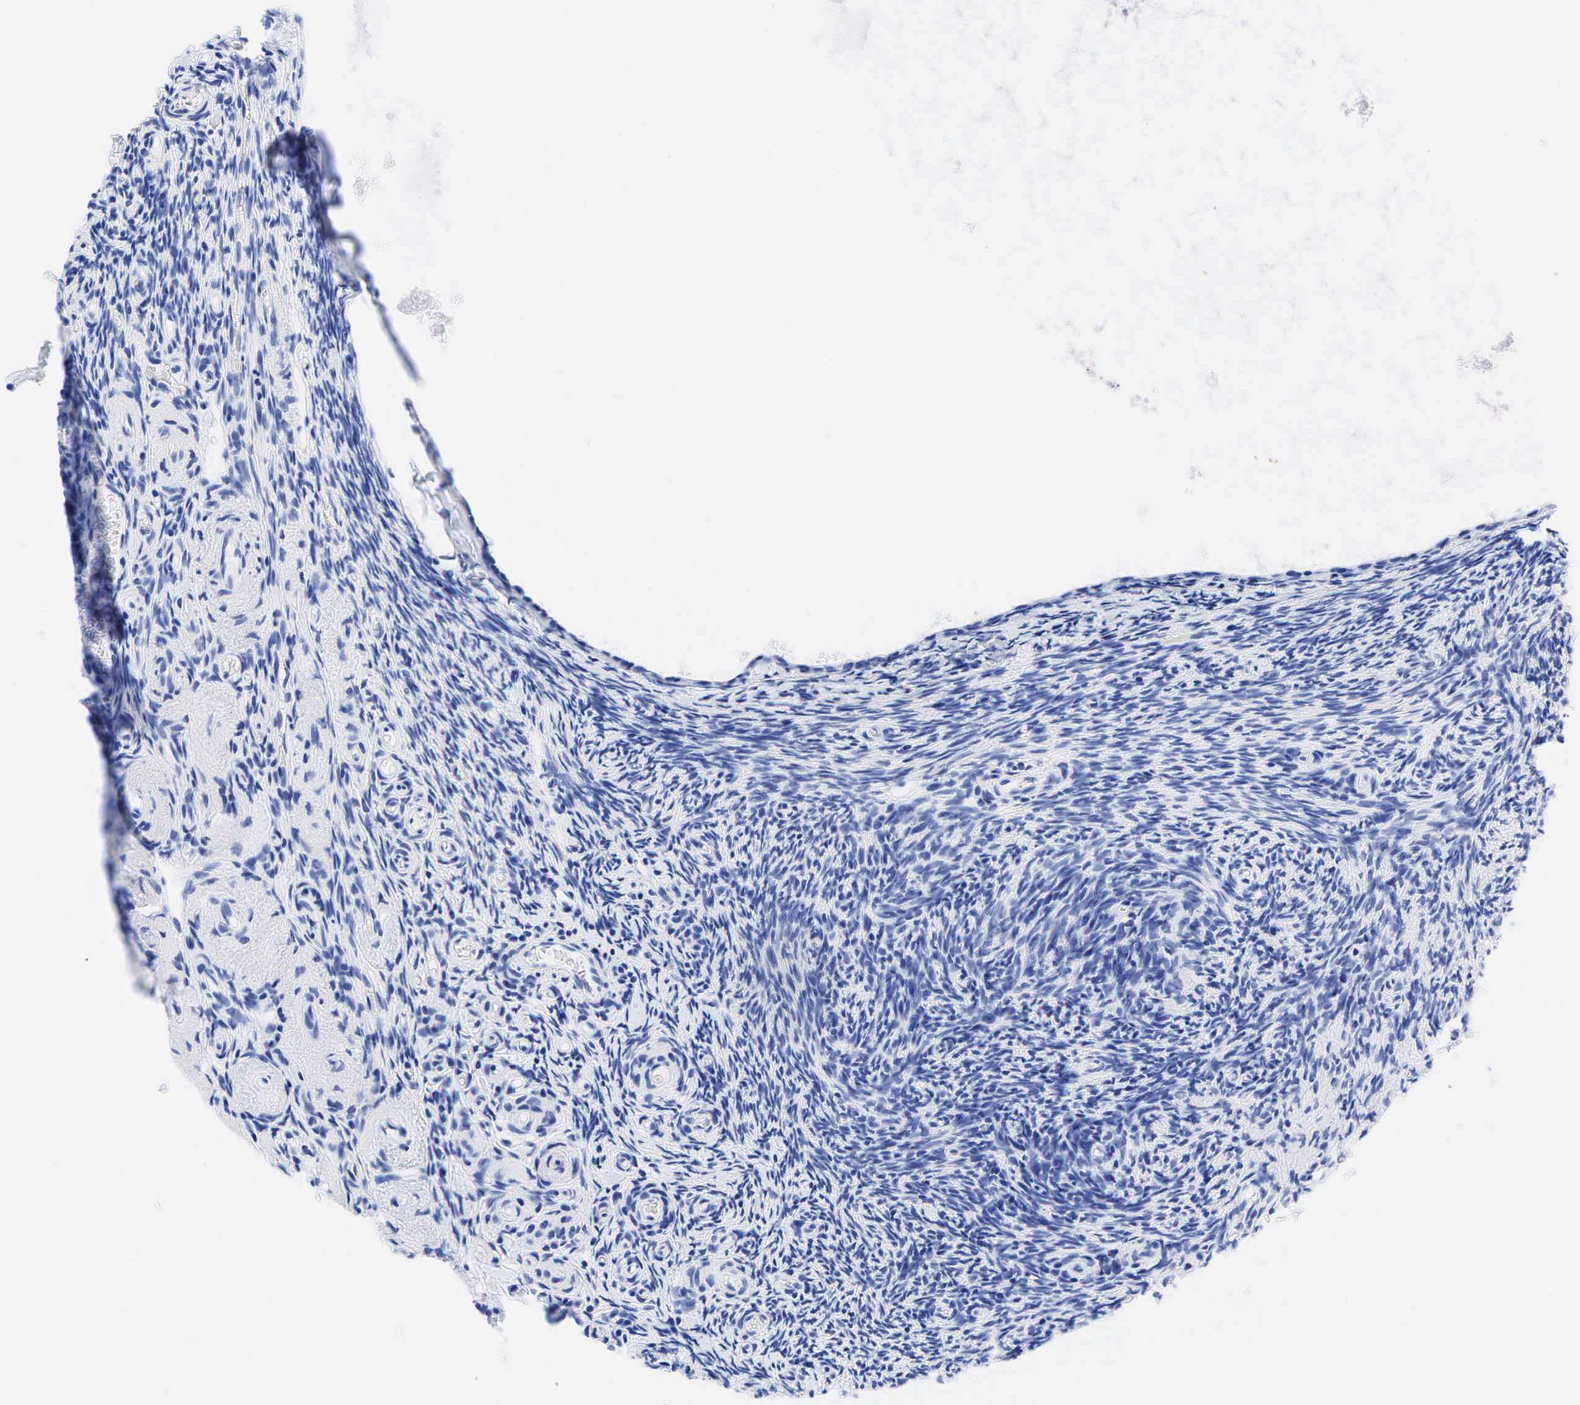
{"staining": {"intensity": "negative", "quantity": "none", "location": "none"}, "tissue": "ovary", "cell_type": "Ovarian stroma cells", "image_type": "normal", "snomed": [{"axis": "morphology", "description": "Normal tissue, NOS"}, {"axis": "topography", "description": "Ovary"}], "caption": "This micrograph is of benign ovary stained with immunohistochemistry (IHC) to label a protein in brown with the nuclei are counter-stained blue. There is no expression in ovarian stroma cells. The staining was performed using DAB to visualize the protein expression in brown, while the nuclei were stained in blue with hematoxylin (Magnification: 20x).", "gene": "CEACAM5", "patient": {"sex": "female", "age": 78}}